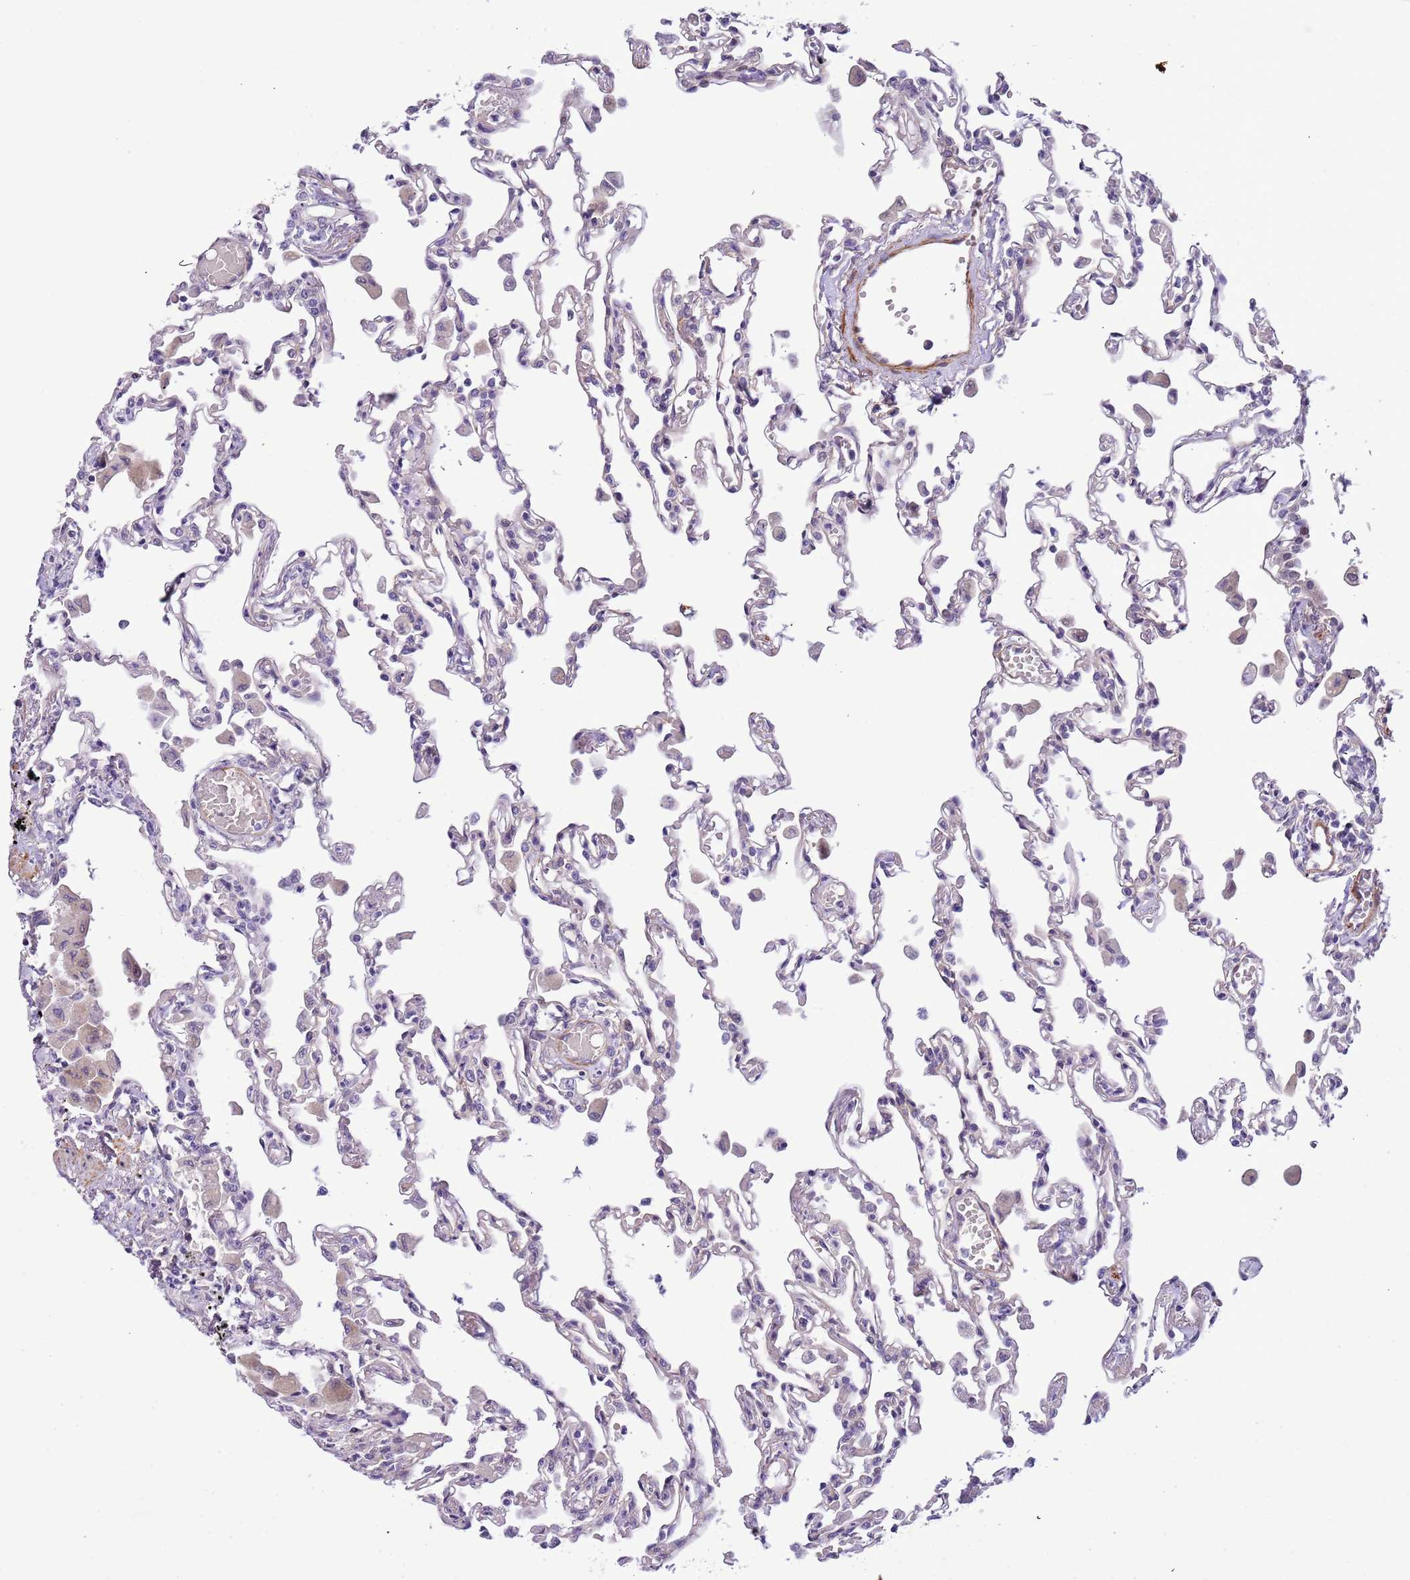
{"staining": {"intensity": "negative", "quantity": "none", "location": "none"}, "tissue": "lung", "cell_type": "Alveolar cells", "image_type": "normal", "snomed": [{"axis": "morphology", "description": "Normal tissue, NOS"}, {"axis": "topography", "description": "Bronchus"}, {"axis": "topography", "description": "Lung"}], "caption": "Immunohistochemical staining of benign lung reveals no significant staining in alveolar cells. Brightfield microscopy of immunohistochemistry (IHC) stained with DAB (3,3'-diaminobenzidine) (brown) and hematoxylin (blue), captured at high magnification.", "gene": "PLEKHH1", "patient": {"sex": "female", "age": 49}}